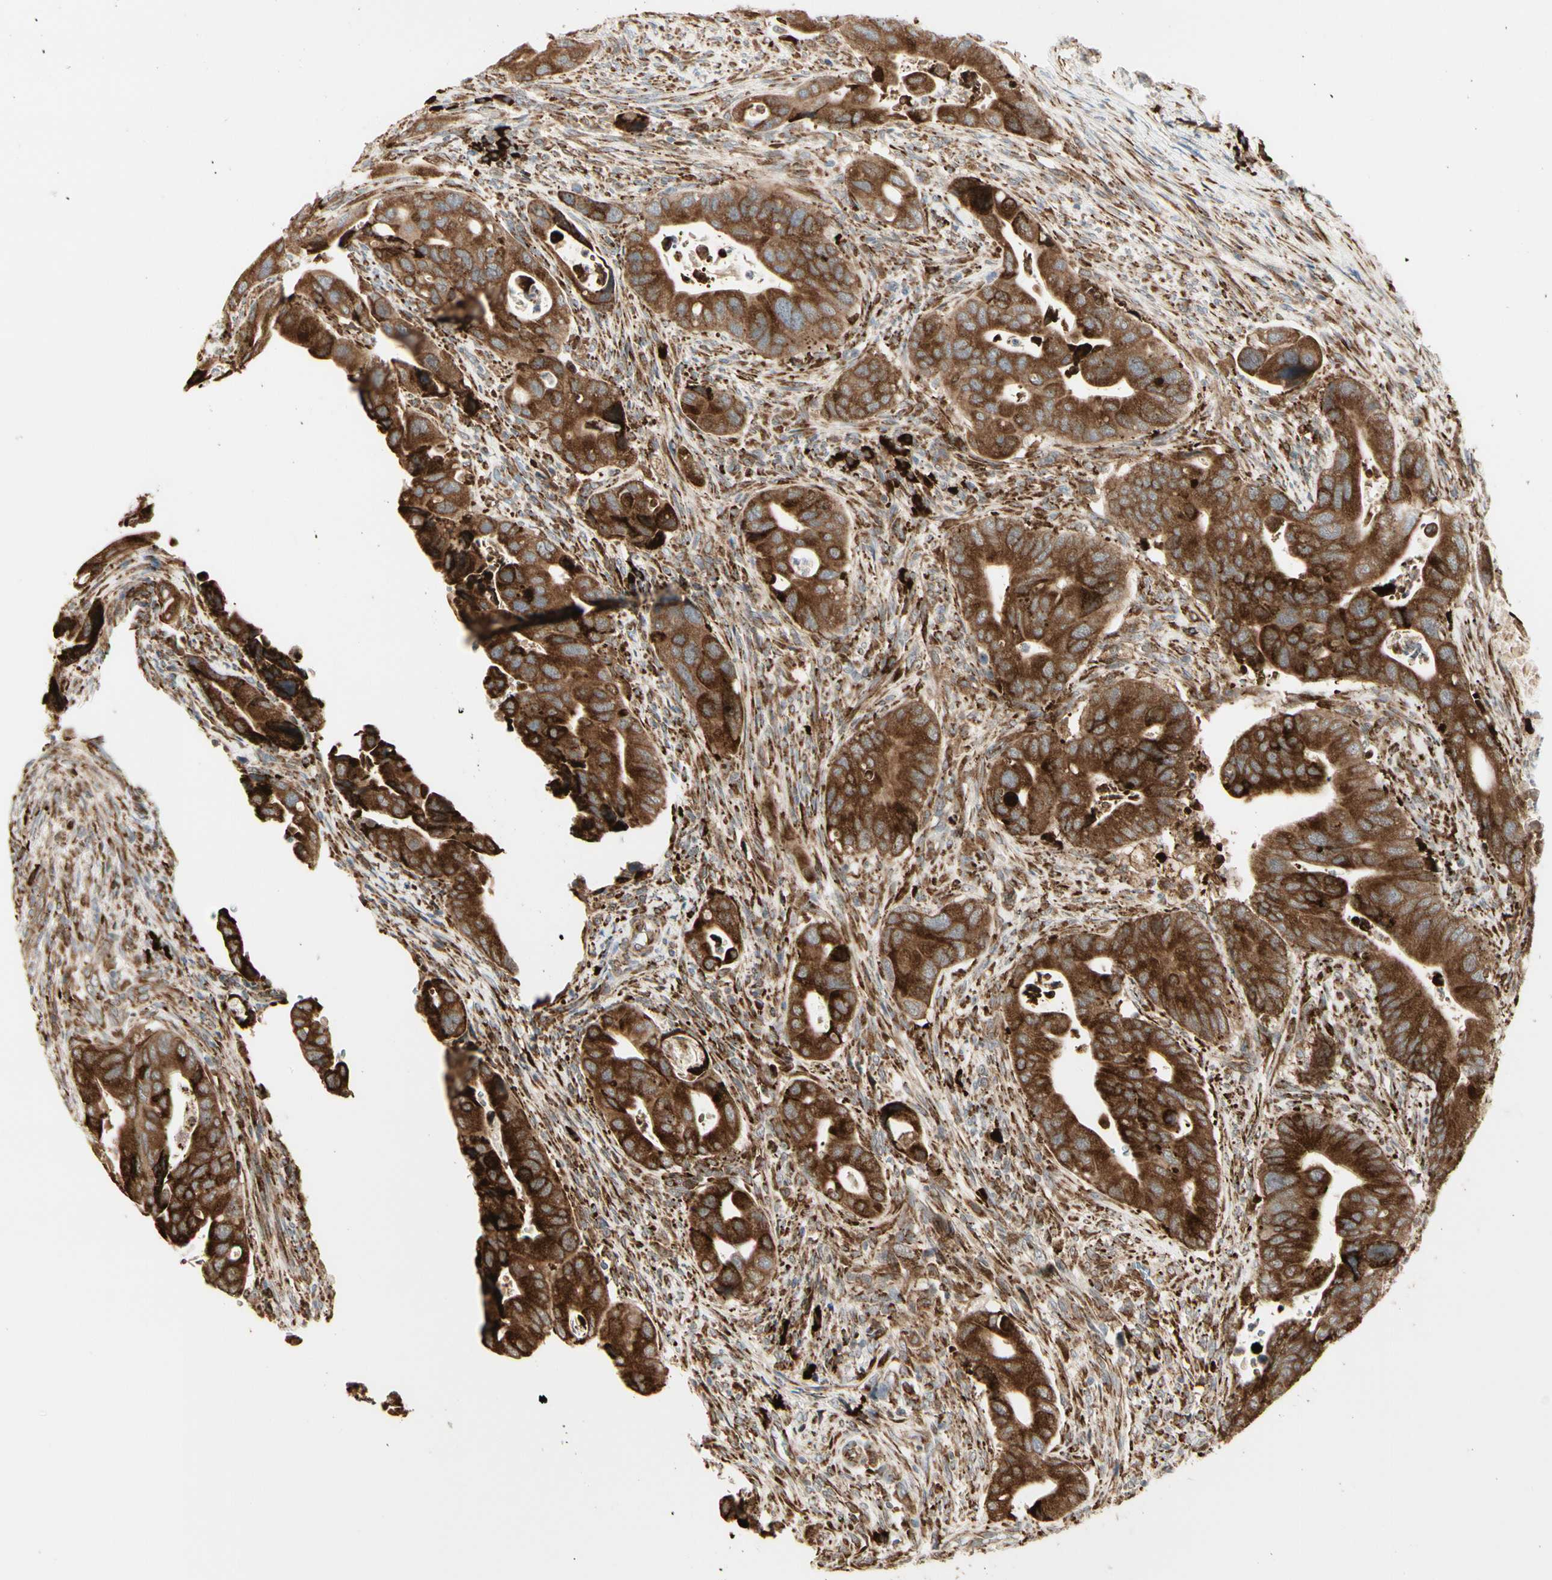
{"staining": {"intensity": "strong", "quantity": ">75%", "location": "cytoplasmic/membranous"}, "tissue": "colorectal cancer", "cell_type": "Tumor cells", "image_type": "cancer", "snomed": [{"axis": "morphology", "description": "Adenocarcinoma, NOS"}, {"axis": "topography", "description": "Rectum"}], "caption": "Colorectal adenocarcinoma stained with a protein marker demonstrates strong staining in tumor cells.", "gene": "HSP90B1", "patient": {"sex": "female", "age": 57}}